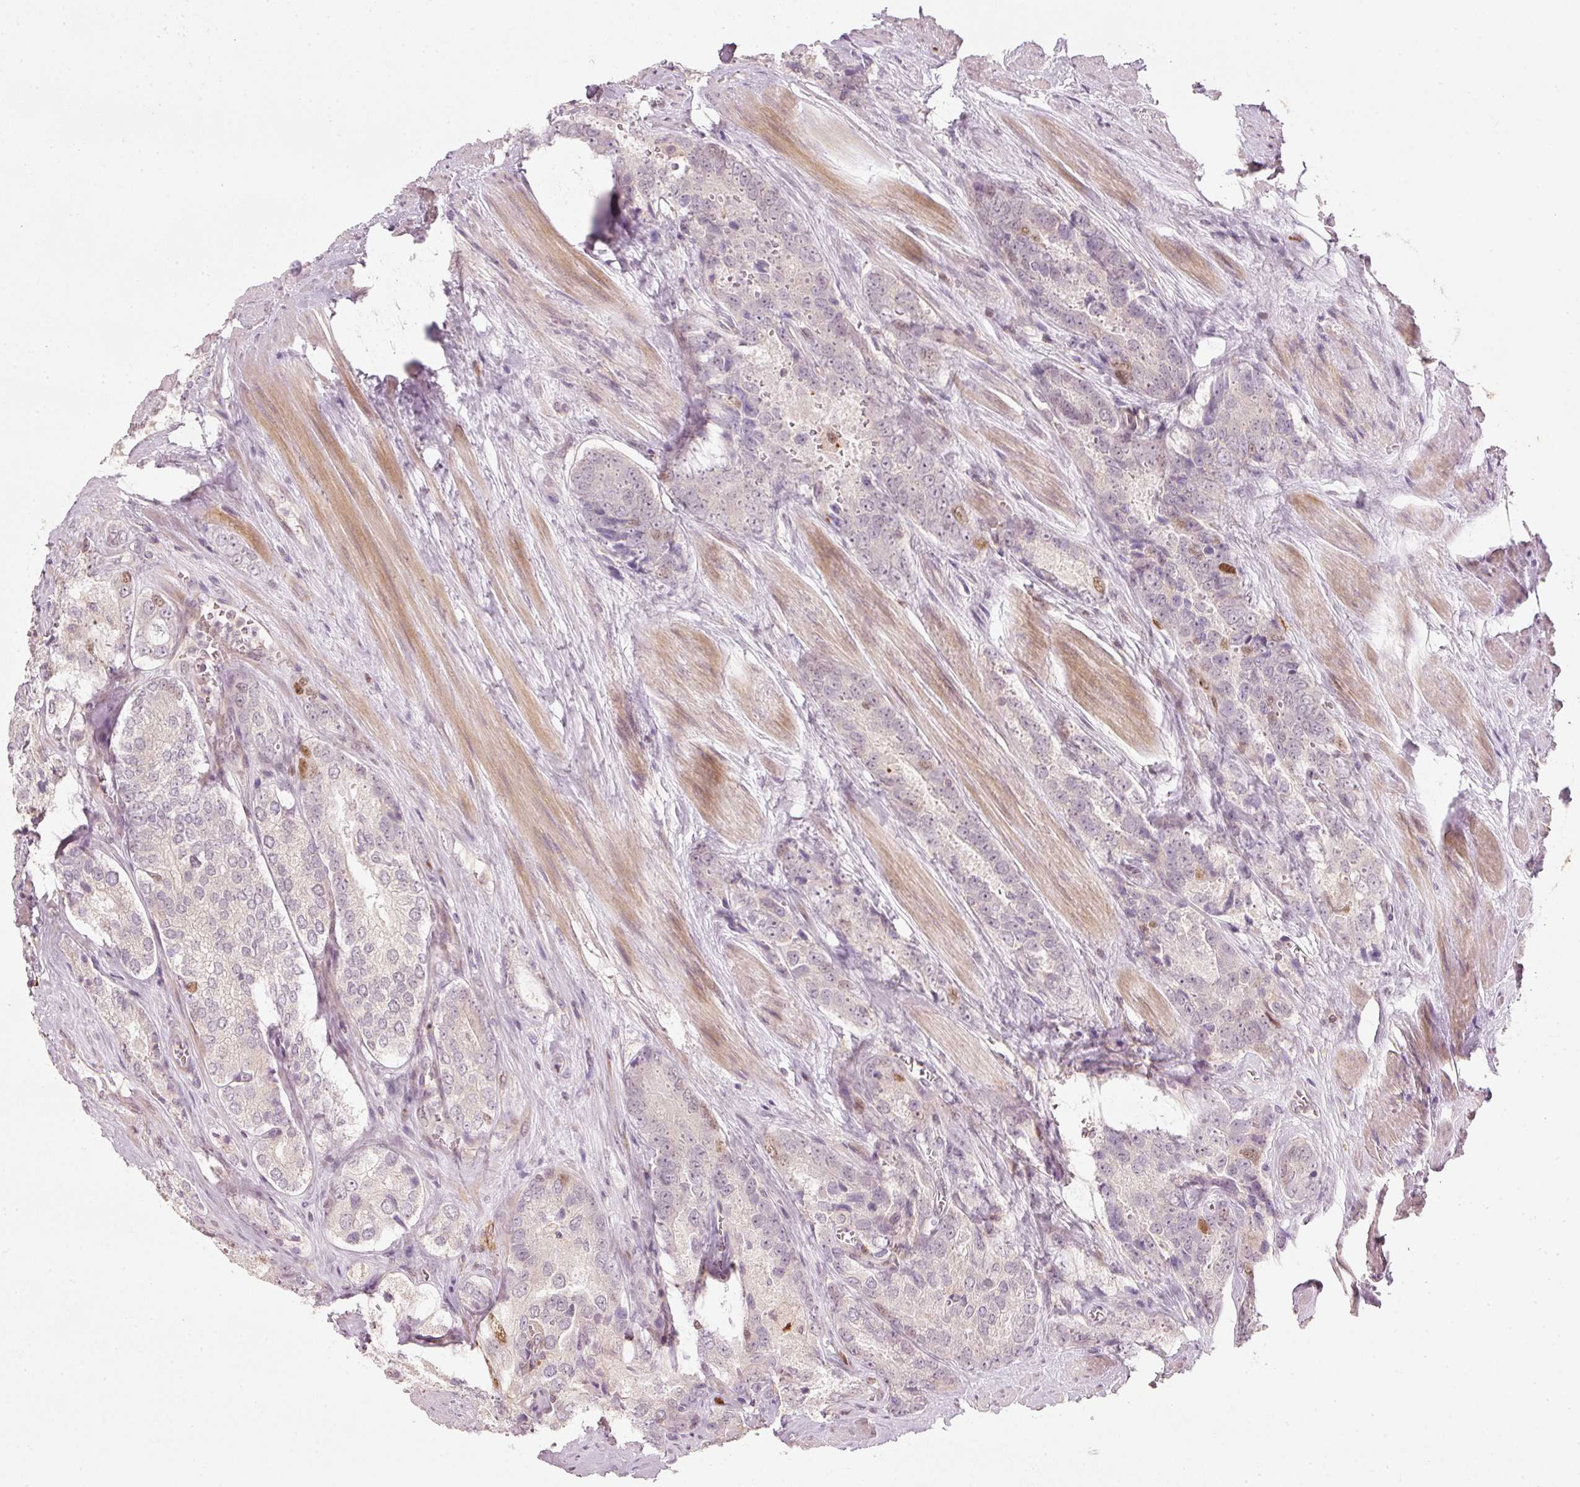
{"staining": {"intensity": "negative", "quantity": "none", "location": "none"}, "tissue": "prostate cancer", "cell_type": "Tumor cells", "image_type": "cancer", "snomed": [{"axis": "morphology", "description": "Adenocarcinoma, Low grade"}, {"axis": "topography", "description": "Prostate"}], "caption": "Tumor cells are negative for brown protein staining in prostate cancer (low-grade adenocarcinoma). (DAB (3,3'-diaminobenzidine) immunohistochemistry (IHC) visualized using brightfield microscopy, high magnification).", "gene": "TREX2", "patient": {"sex": "male", "age": 68}}